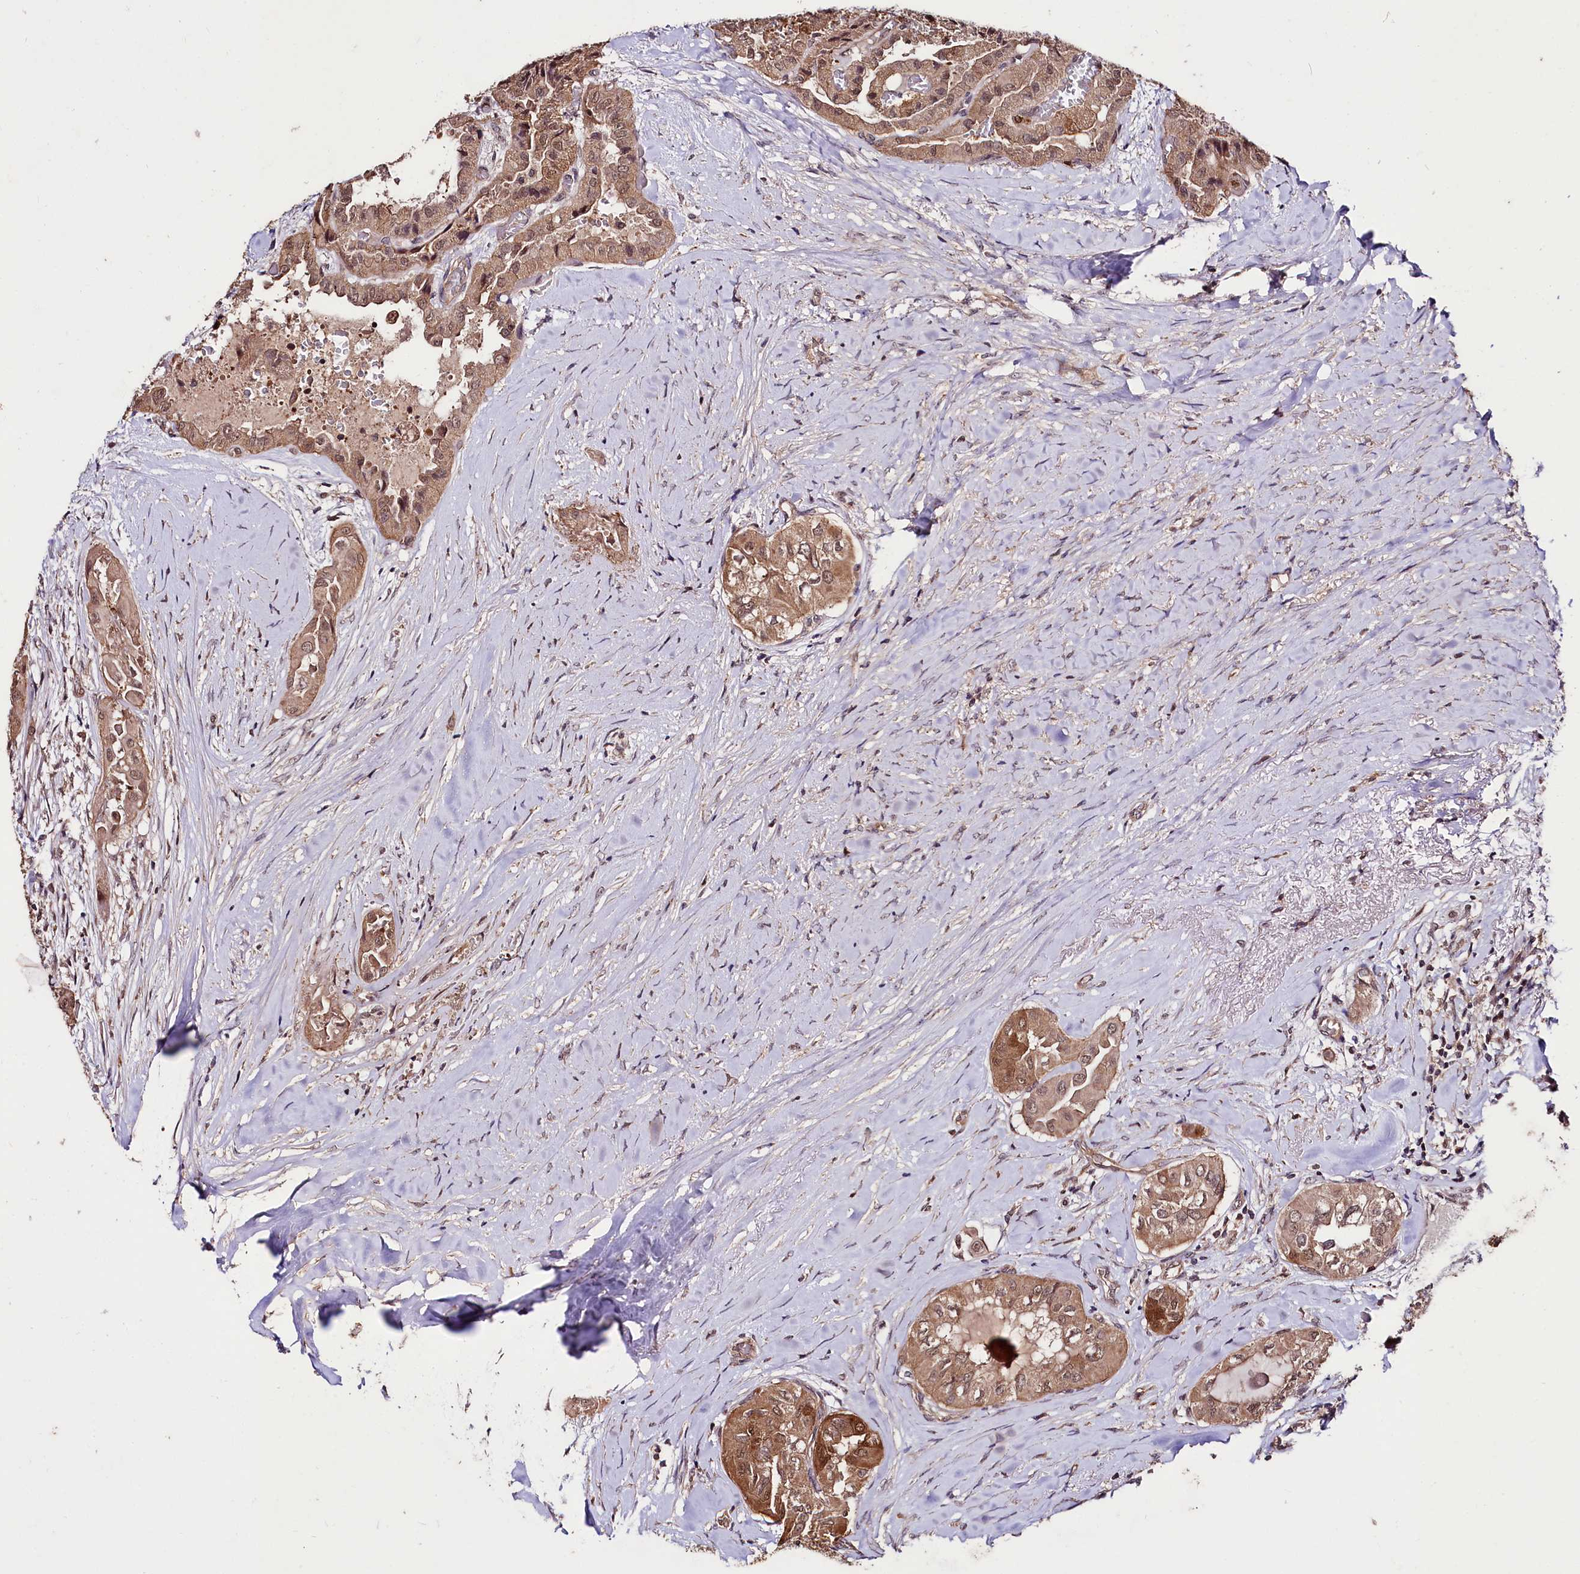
{"staining": {"intensity": "moderate", "quantity": ">75%", "location": "cytoplasmic/membranous,nuclear"}, "tissue": "thyroid cancer", "cell_type": "Tumor cells", "image_type": "cancer", "snomed": [{"axis": "morphology", "description": "Papillary adenocarcinoma, NOS"}, {"axis": "topography", "description": "Thyroid gland"}], "caption": "An immunohistochemistry histopathology image of tumor tissue is shown. Protein staining in brown shows moderate cytoplasmic/membranous and nuclear positivity in papillary adenocarcinoma (thyroid) within tumor cells.", "gene": "KLRB1", "patient": {"sex": "female", "age": 59}}